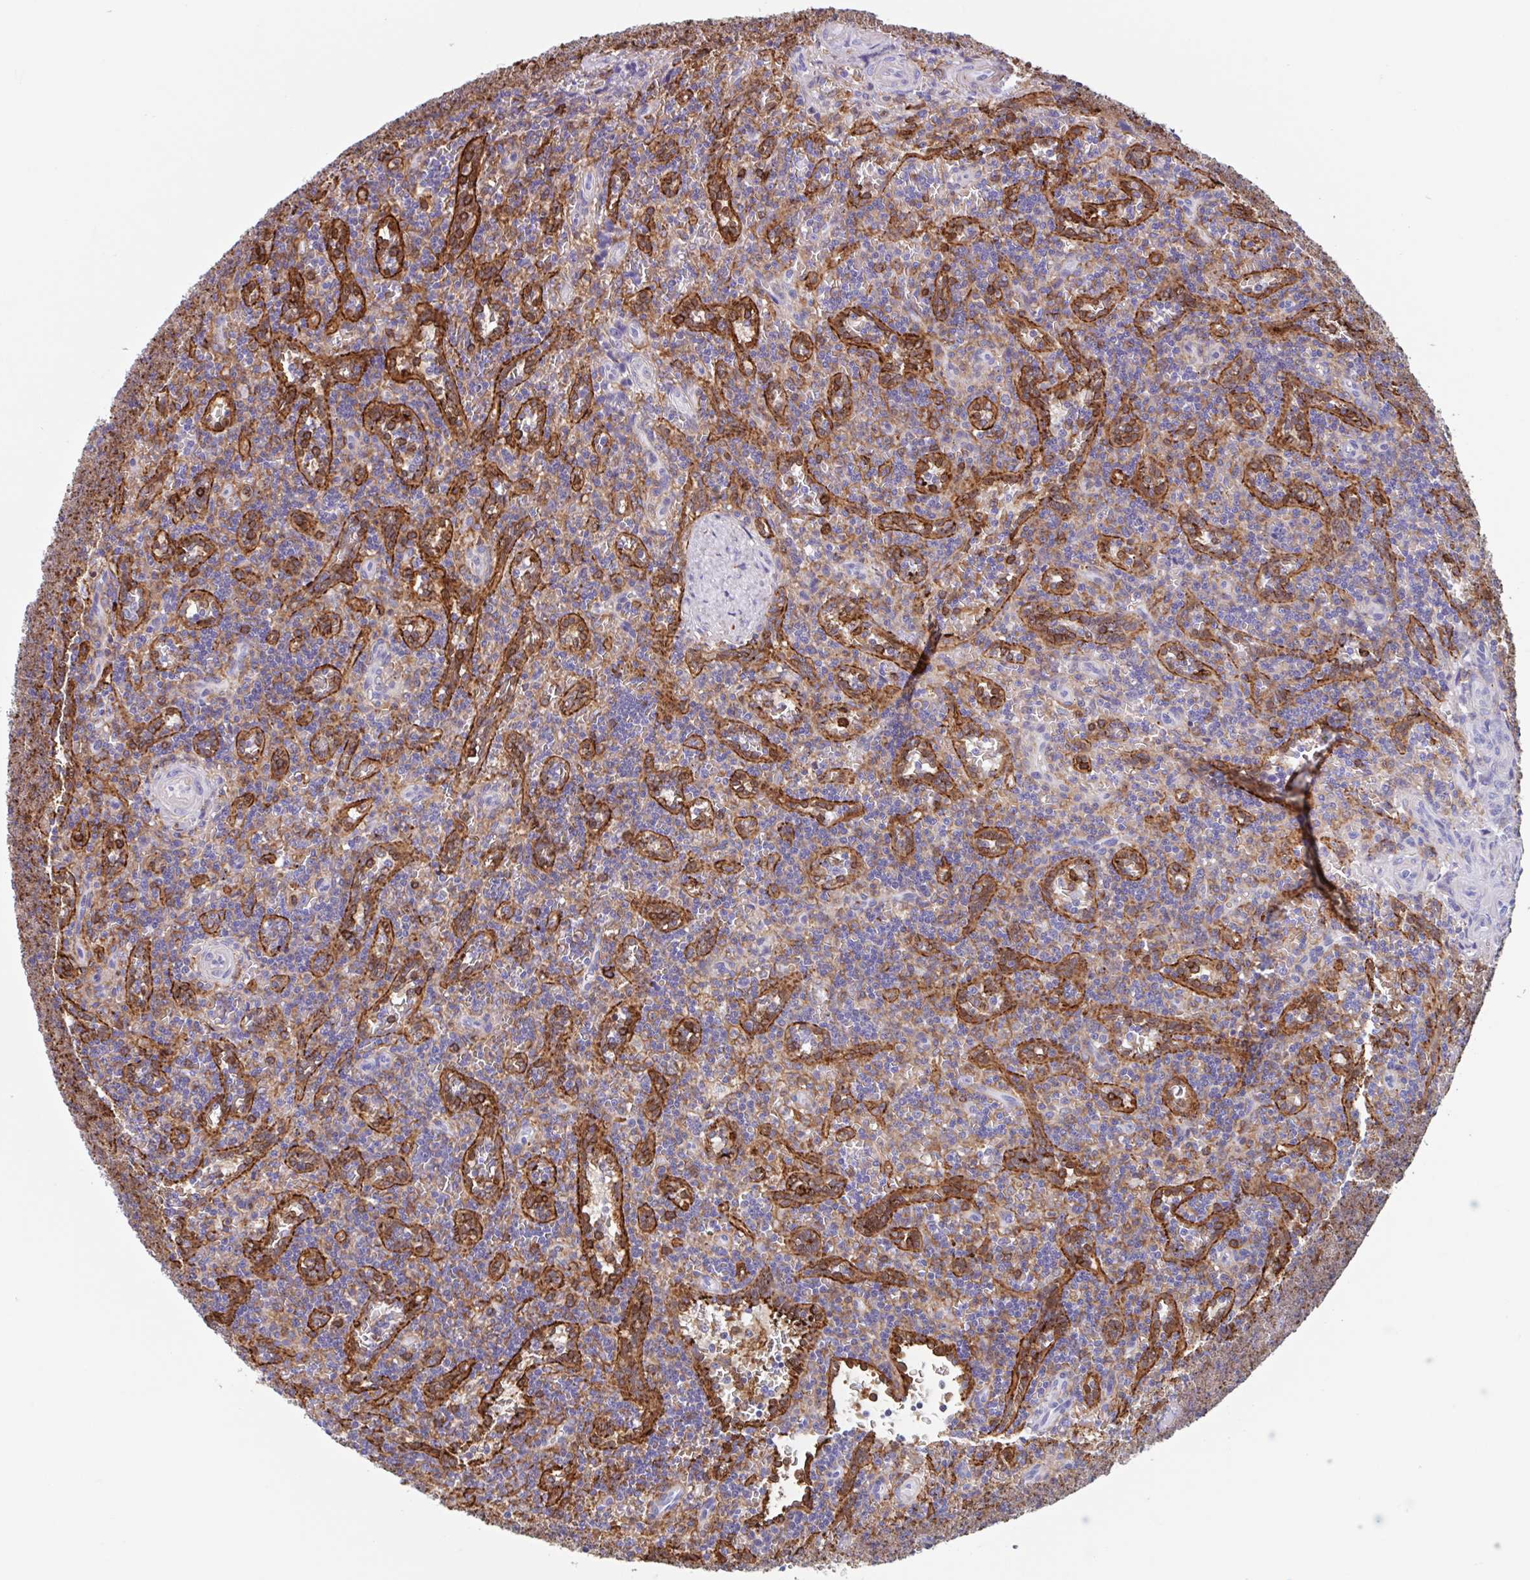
{"staining": {"intensity": "negative", "quantity": "none", "location": "none"}, "tissue": "lymphoma", "cell_type": "Tumor cells", "image_type": "cancer", "snomed": [{"axis": "morphology", "description": "Malignant lymphoma, non-Hodgkin's type, Low grade"}, {"axis": "topography", "description": "Spleen"}], "caption": "A photomicrograph of lymphoma stained for a protein demonstrates no brown staining in tumor cells.", "gene": "EFHD1", "patient": {"sex": "male", "age": 73}}